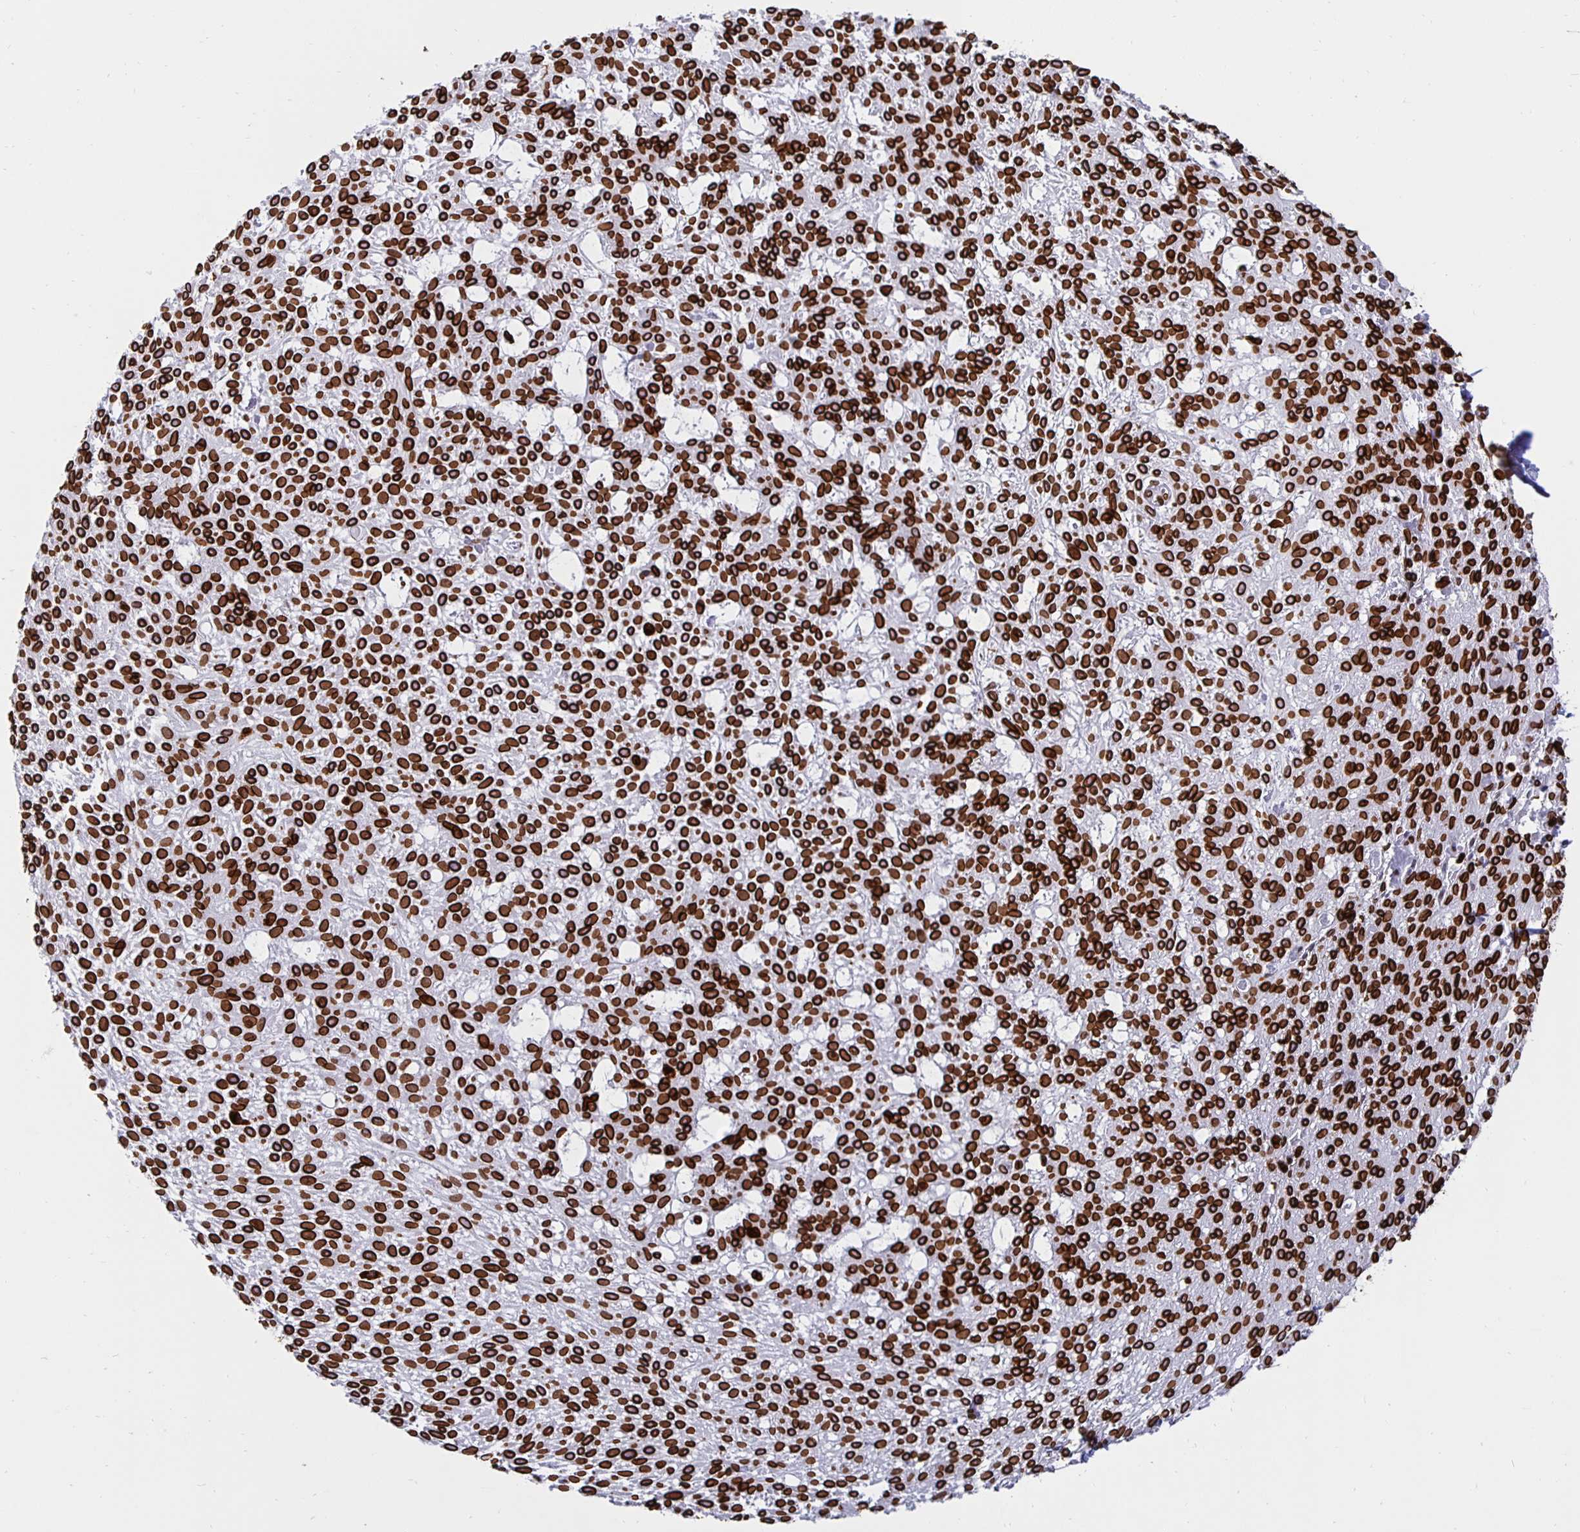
{"staining": {"intensity": "strong", "quantity": ">75%", "location": "cytoplasmic/membranous,nuclear"}, "tissue": "skin cancer", "cell_type": "Tumor cells", "image_type": "cancer", "snomed": [{"axis": "morphology", "description": "Basal cell carcinoma"}, {"axis": "topography", "description": "Skin"}], "caption": "Basal cell carcinoma (skin) stained for a protein (brown) shows strong cytoplasmic/membranous and nuclear positive staining in about >75% of tumor cells.", "gene": "LMNB1", "patient": {"sex": "female", "age": 78}}